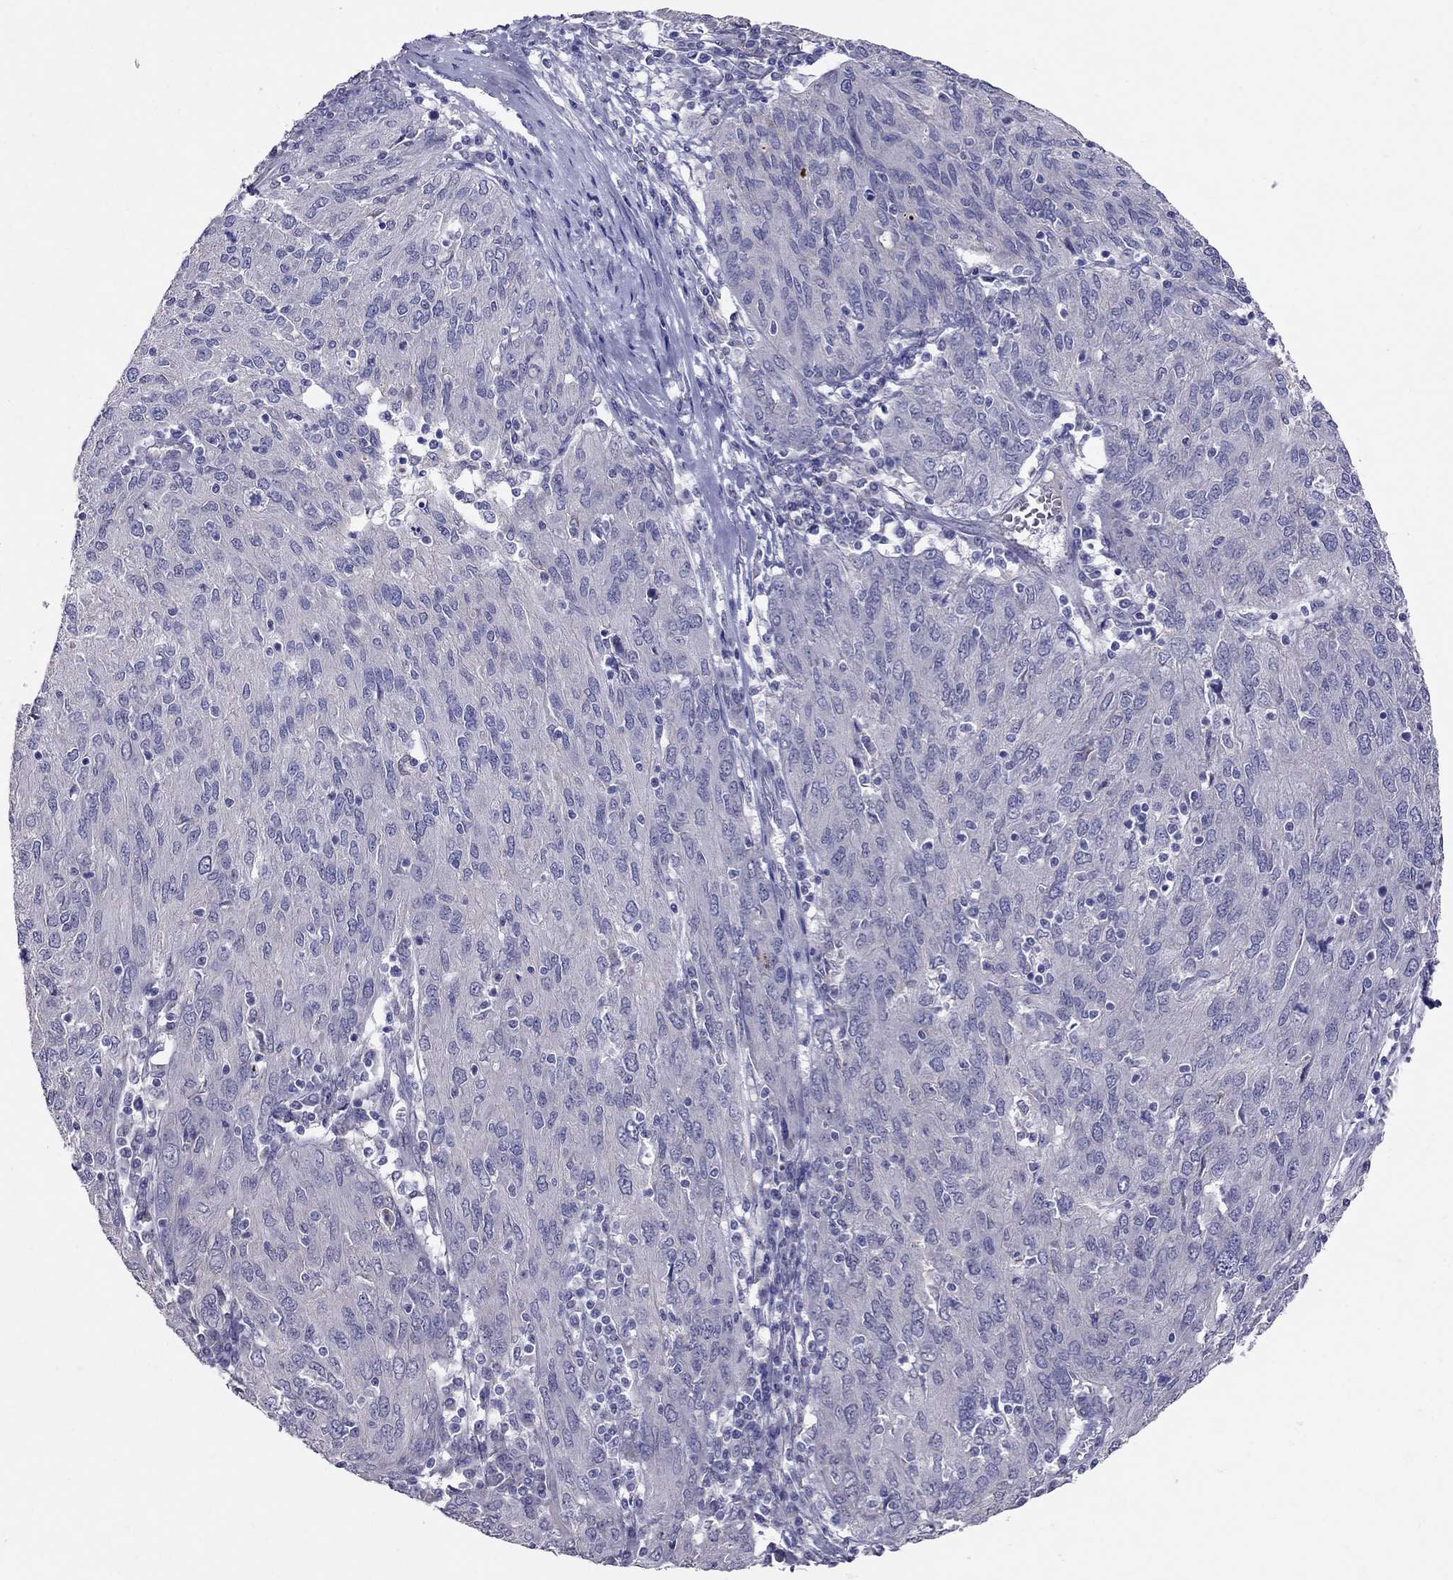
{"staining": {"intensity": "negative", "quantity": "none", "location": "none"}, "tissue": "ovarian cancer", "cell_type": "Tumor cells", "image_type": "cancer", "snomed": [{"axis": "morphology", "description": "Carcinoma, endometroid"}, {"axis": "topography", "description": "Ovary"}], "caption": "This histopathology image is of ovarian cancer (endometroid carcinoma) stained with immunohistochemistry to label a protein in brown with the nuclei are counter-stained blue. There is no staining in tumor cells.", "gene": "MYO3B", "patient": {"sex": "female", "age": 50}}